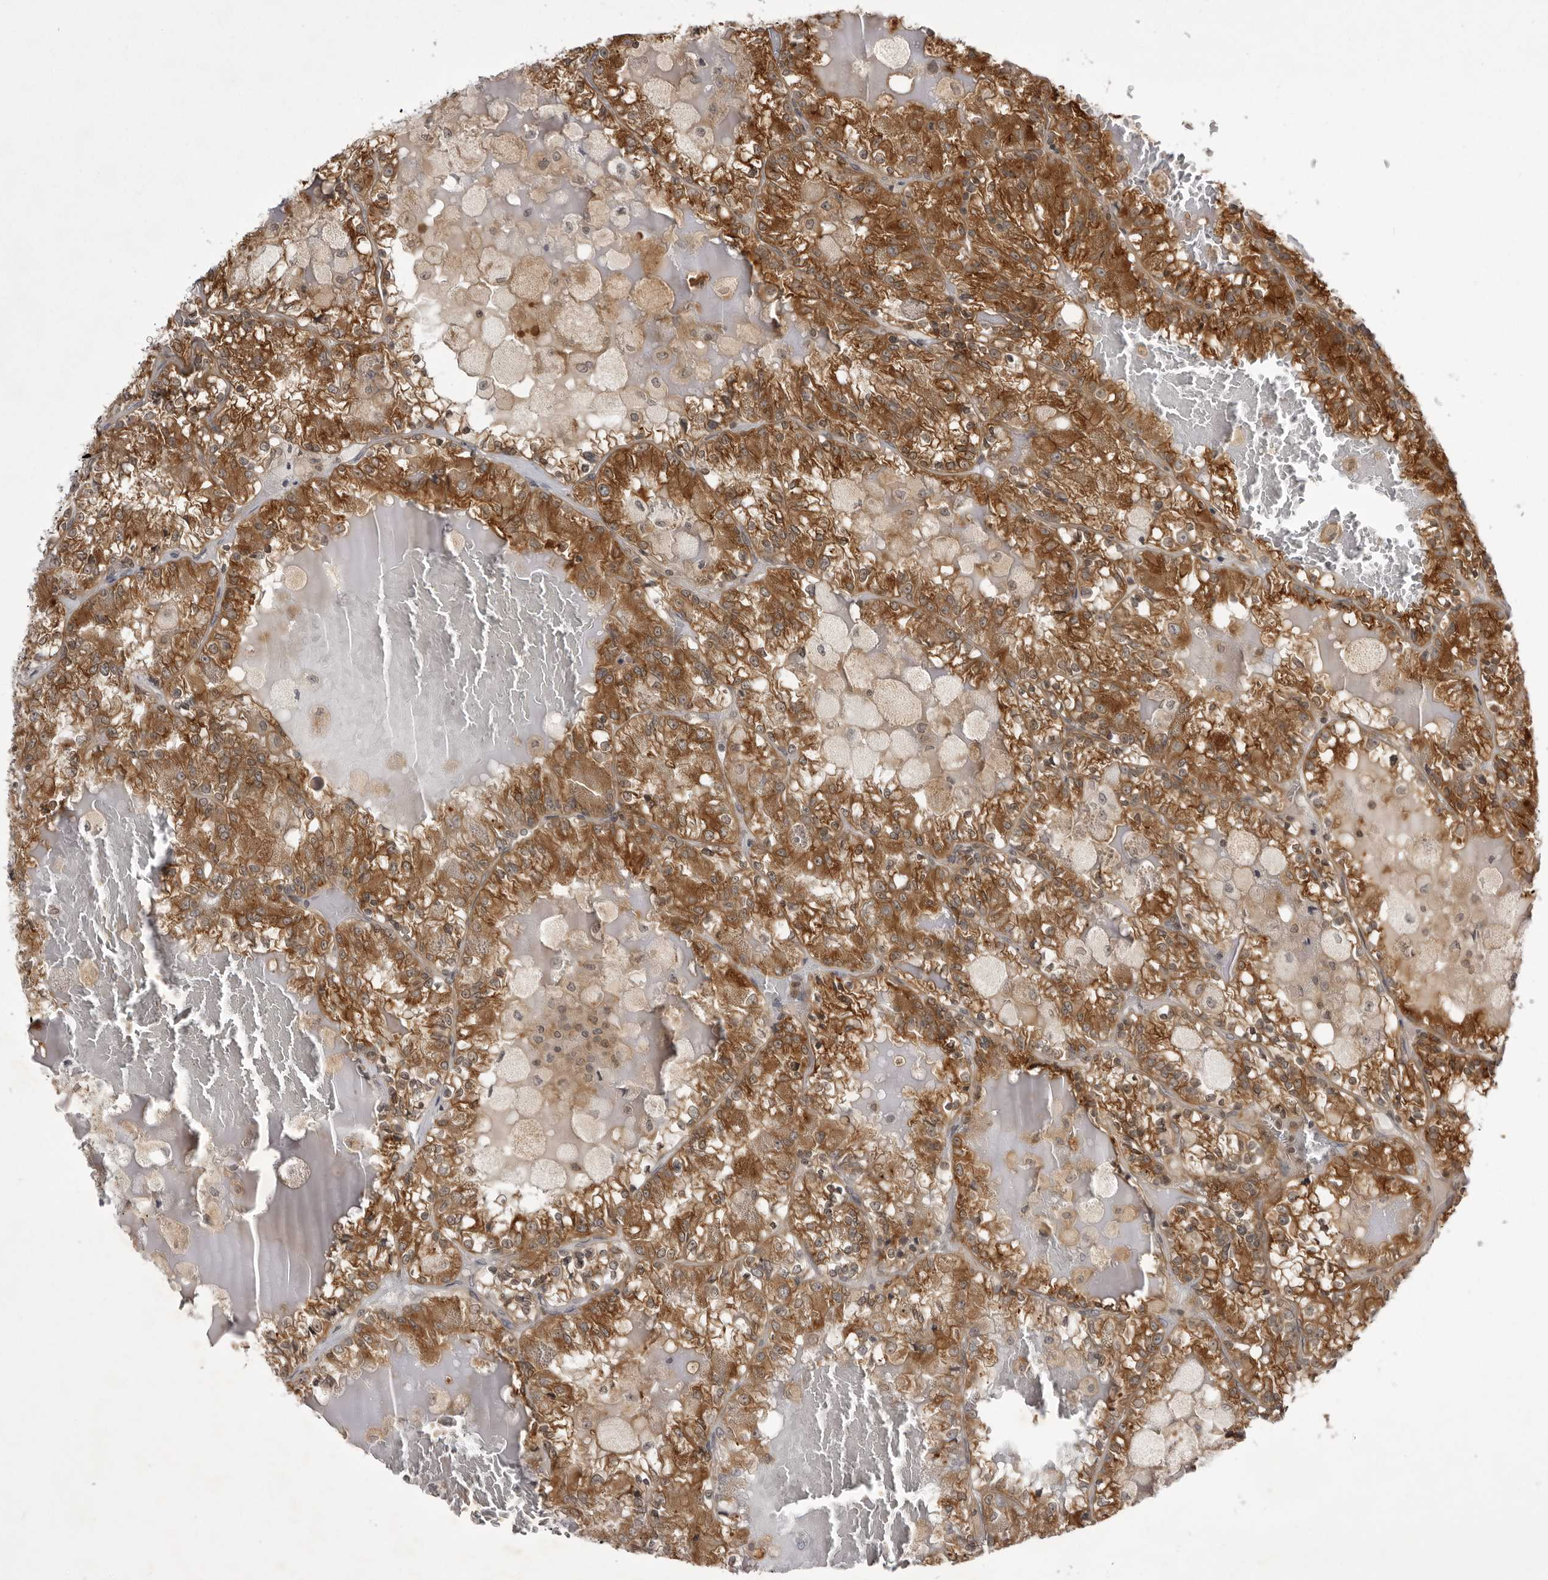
{"staining": {"intensity": "strong", "quantity": ">75%", "location": "cytoplasmic/membranous"}, "tissue": "renal cancer", "cell_type": "Tumor cells", "image_type": "cancer", "snomed": [{"axis": "morphology", "description": "Adenocarcinoma, NOS"}, {"axis": "topography", "description": "Kidney"}], "caption": "Immunohistochemical staining of human renal cancer (adenocarcinoma) shows high levels of strong cytoplasmic/membranous protein expression in about >75% of tumor cells.", "gene": "USP43", "patient": {"sex": "female", "age": 56}}